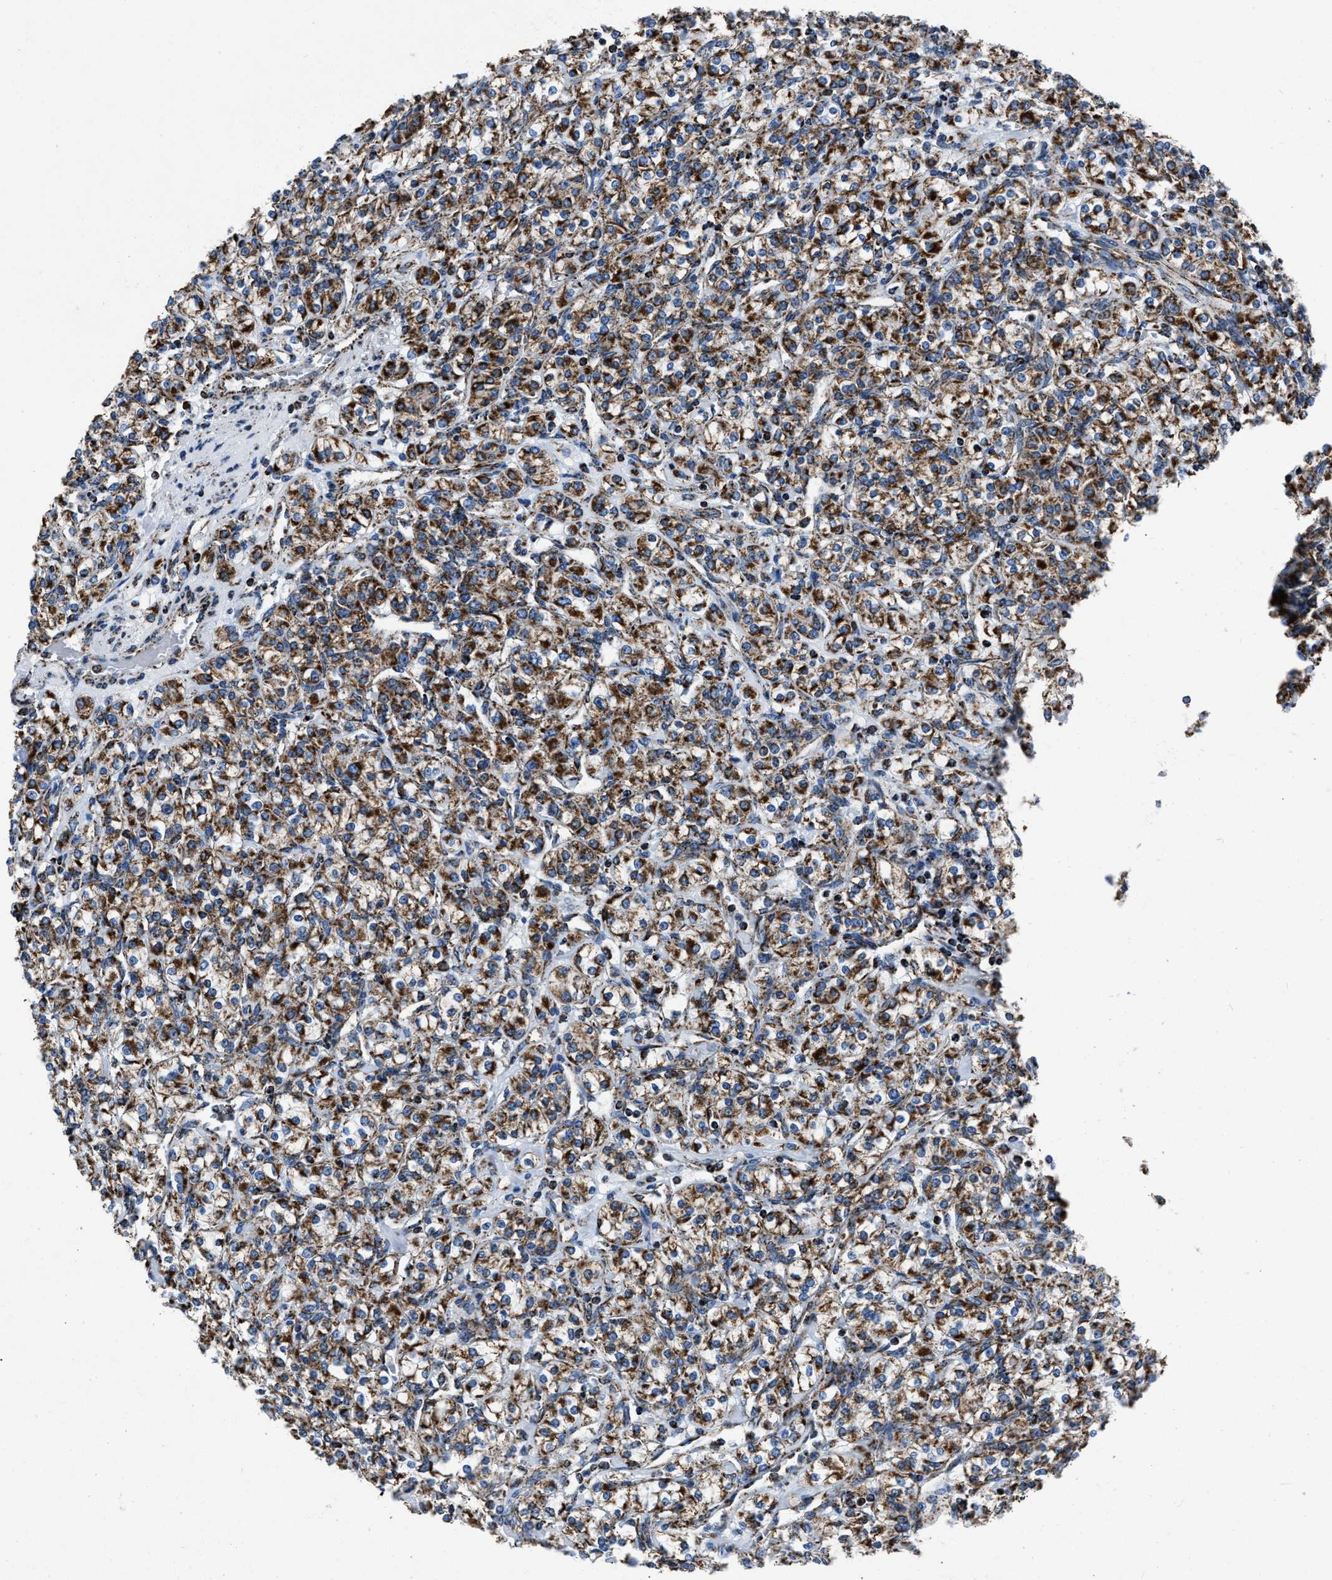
{"staining": {"intensity": "moderate", "quantity": ">75%", "location": "cytoplasmic/membranous"}, "tissue": "renal cancer", "cell_type": "Tumor cells", "image_type": "cancer", "snomed": [{"axis": "morphology", "description": "Adenocarcinoma, NOS"}, {"axis": "topography", "description": "Kidney"}], "caption": "Renal cancer (adenocarcinoma) stained with a protein marker shows moderate staining in tumor cells.", "gene": "NSD3", "patient": {"sex": "male", "age": 77}}